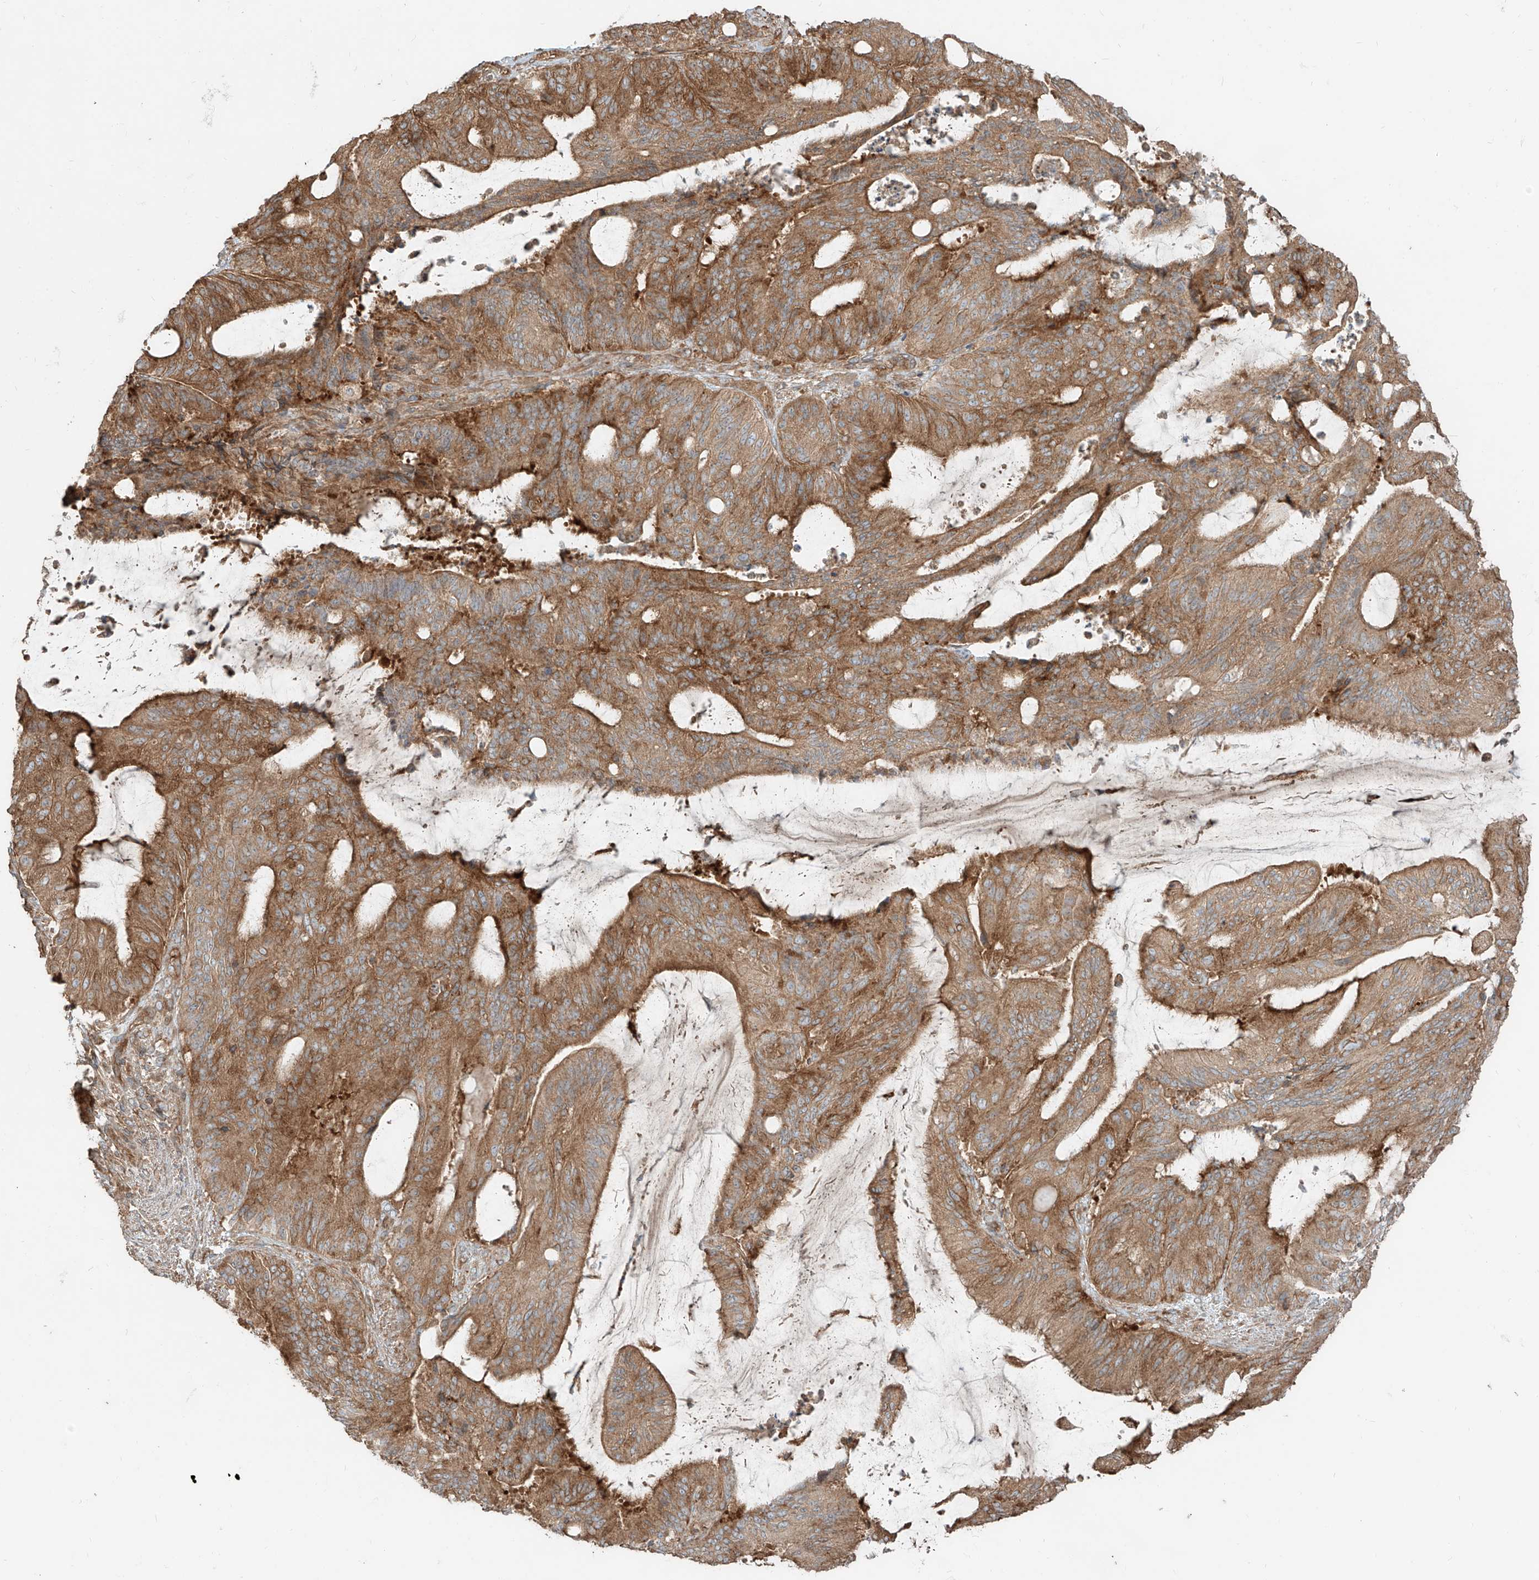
{"staining": {"intensity": "moderate", "quantity": ">75%", "location": "cytoplasmic/membranous"}, "tissue": "liver cancer", "cell_type": "Tumor cells", "image_type": "cancer", "snomed": [{"axis": "morphology", "description": "Normal tissue, NOS"}, {"axis": "morphology", "description": "Cholangiocarcinoma"}, {"axis": "topography", "description": "Liver"}, {"axis": "topography", "description": "Peripheral nerve tissue"}], "caption": "This is a histology image of IHC staining of liver cancer, which shows moderate positivity in the cytoplasmic/membranous of tumor cells.", "gene": "CCDC115", "patient": {"sex": "female", "age": 73}}